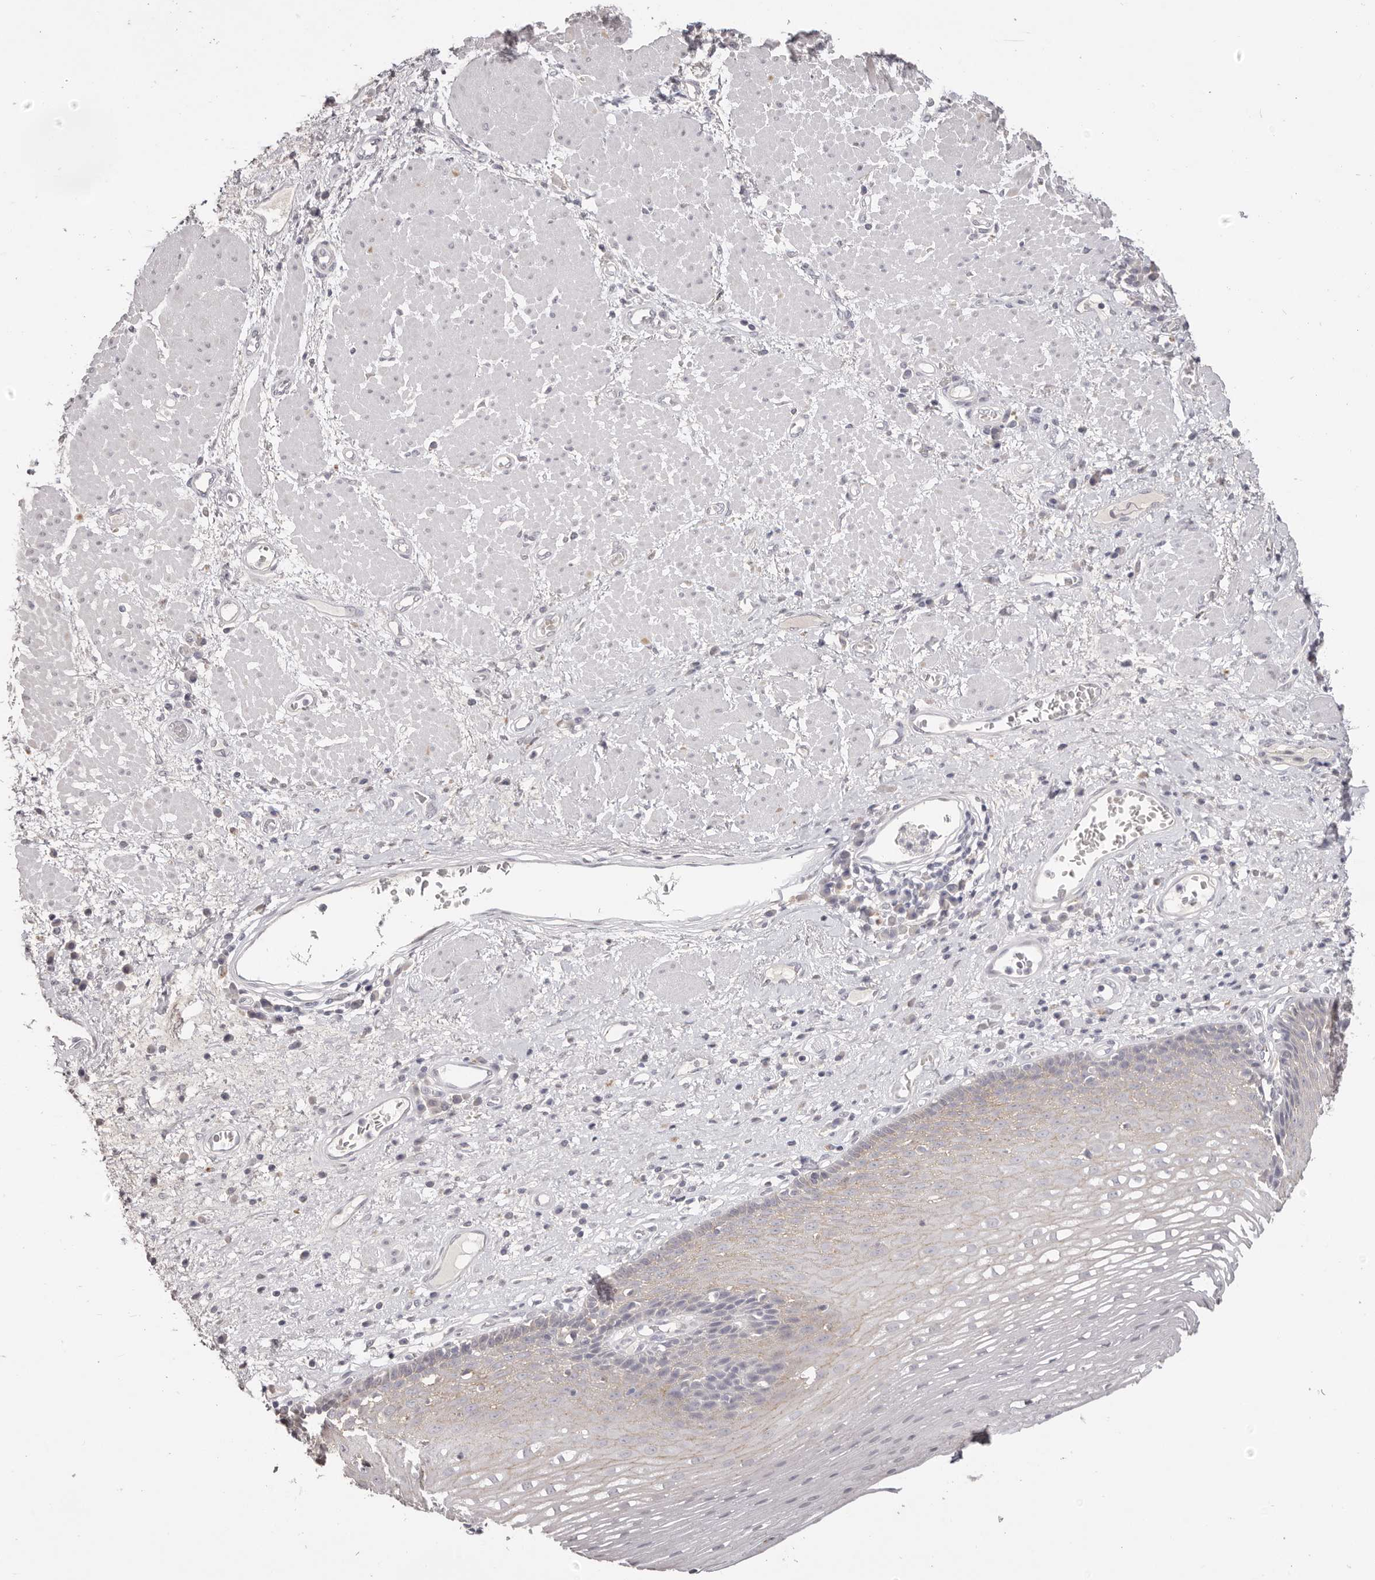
{"staining": {"intensity": "negative", "quantity": "none", "location": "none"}, "tissue": "esophagus", "cell_type": "Squamous epithelial cells", "image_type": "normal", "snomed": [{"axis": "morphology", "description": "Normal tissue, NOS"}, {"axis": "morphology", "description": "Adenocarcinoma, NOS"}, {"axis": "topography", "description": "Esophagus"}], "caption": "Human esophagus stained for a protein using IHC displays no positivity in squamous epithelial cells.", "gene": "PCDHB6", "patient": {"sex": "male", "age": 62}}